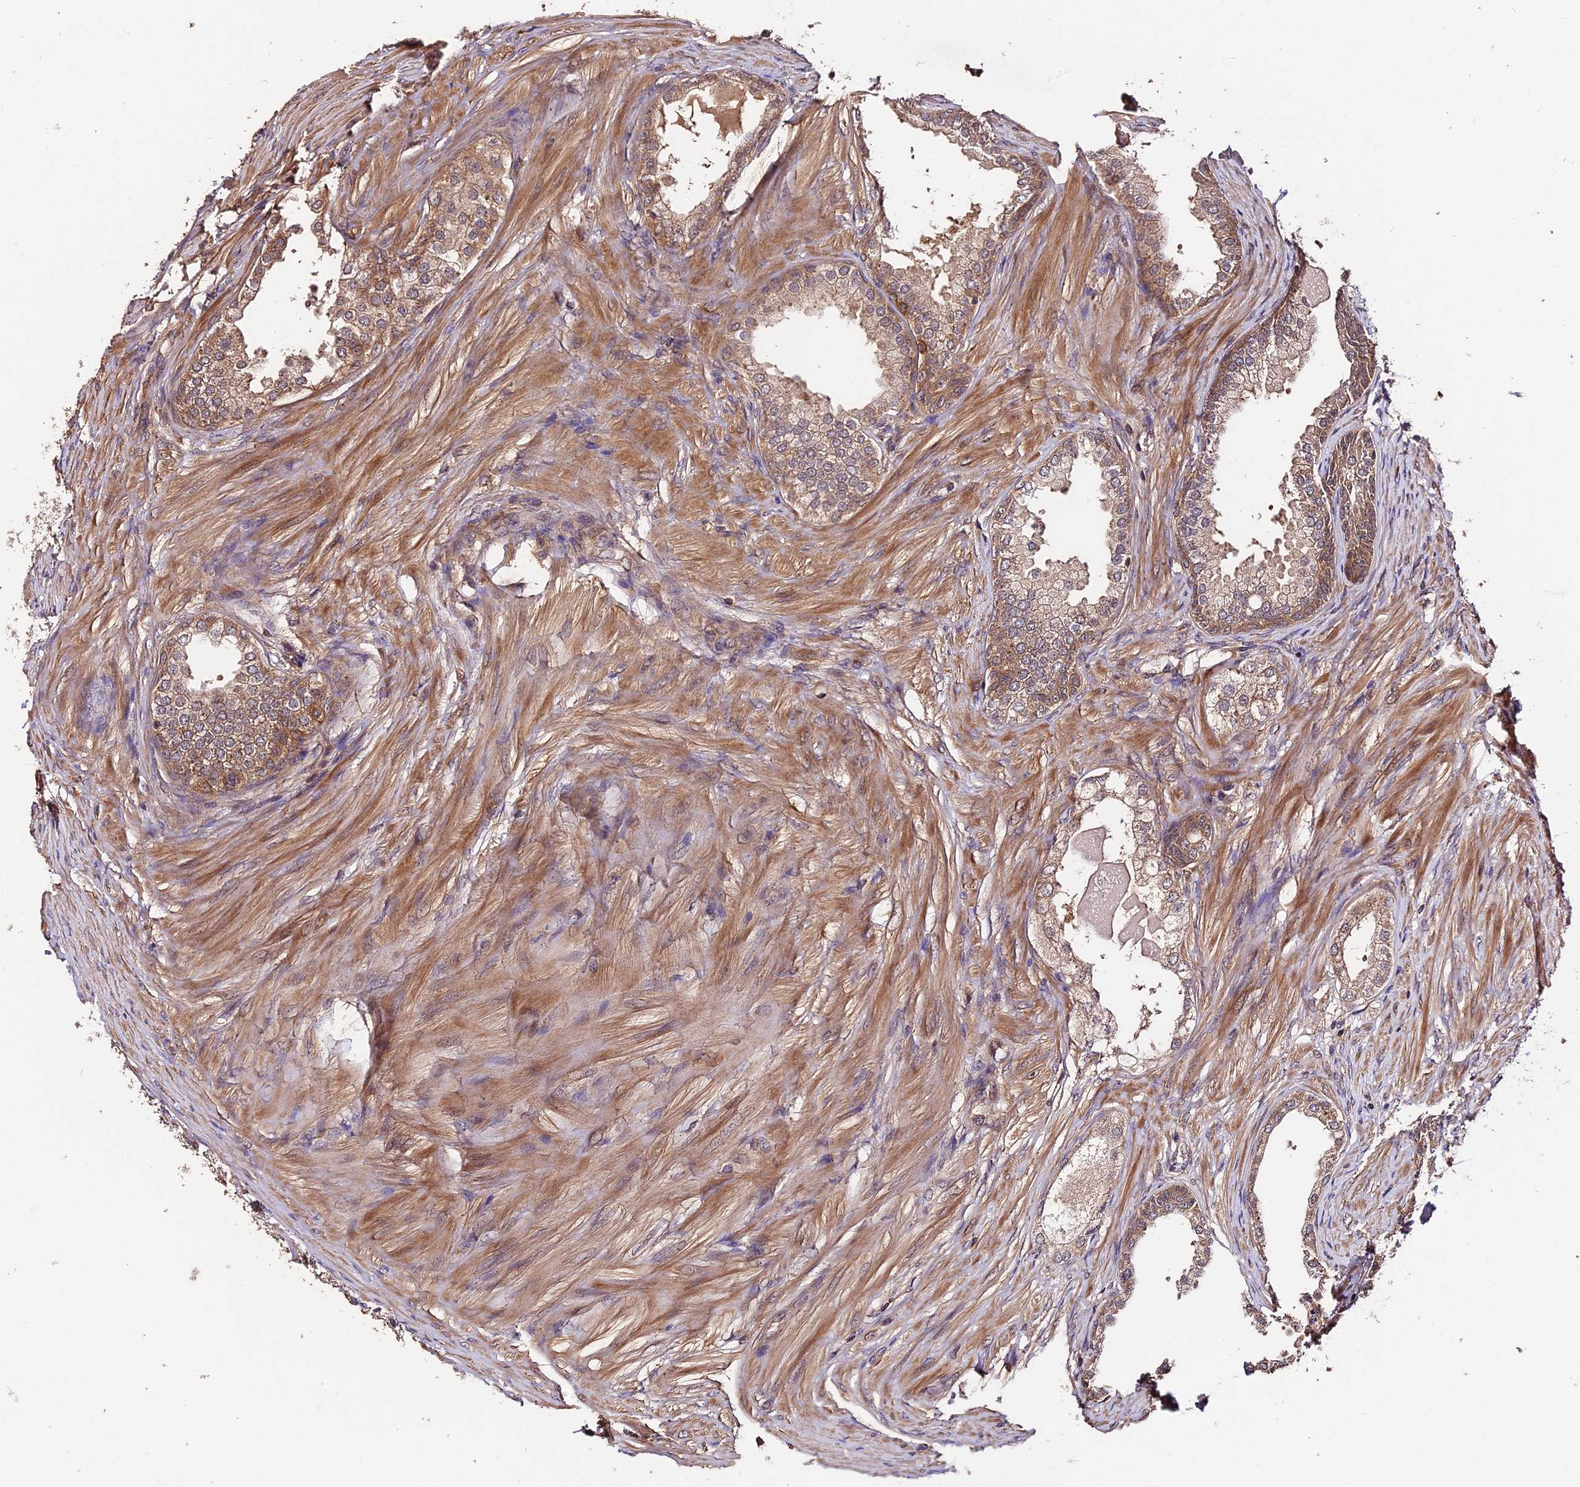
{"staining": {"intensity": "moderate", "quantity": ">75%", "location": "cytoplasmic/membranous"}, "tissue": "prostate cancer", "cell_type": "Tumor cells", "image_type": "cancer", "snomed": [{"axis": "morphology", "description": "Adenocarcinoma, High grade"}, {"axis": "topography", "description": "Prostate"}], "caption": "The photomicrograph displays staining of adenocarcinoma (high-grade) (prostate), revealing moderate cytoplasmic/membranous protein expression (brown color) within tumor cells.", "gene": "TRMT1", "patient": {"sex": "male", "age": 59}}